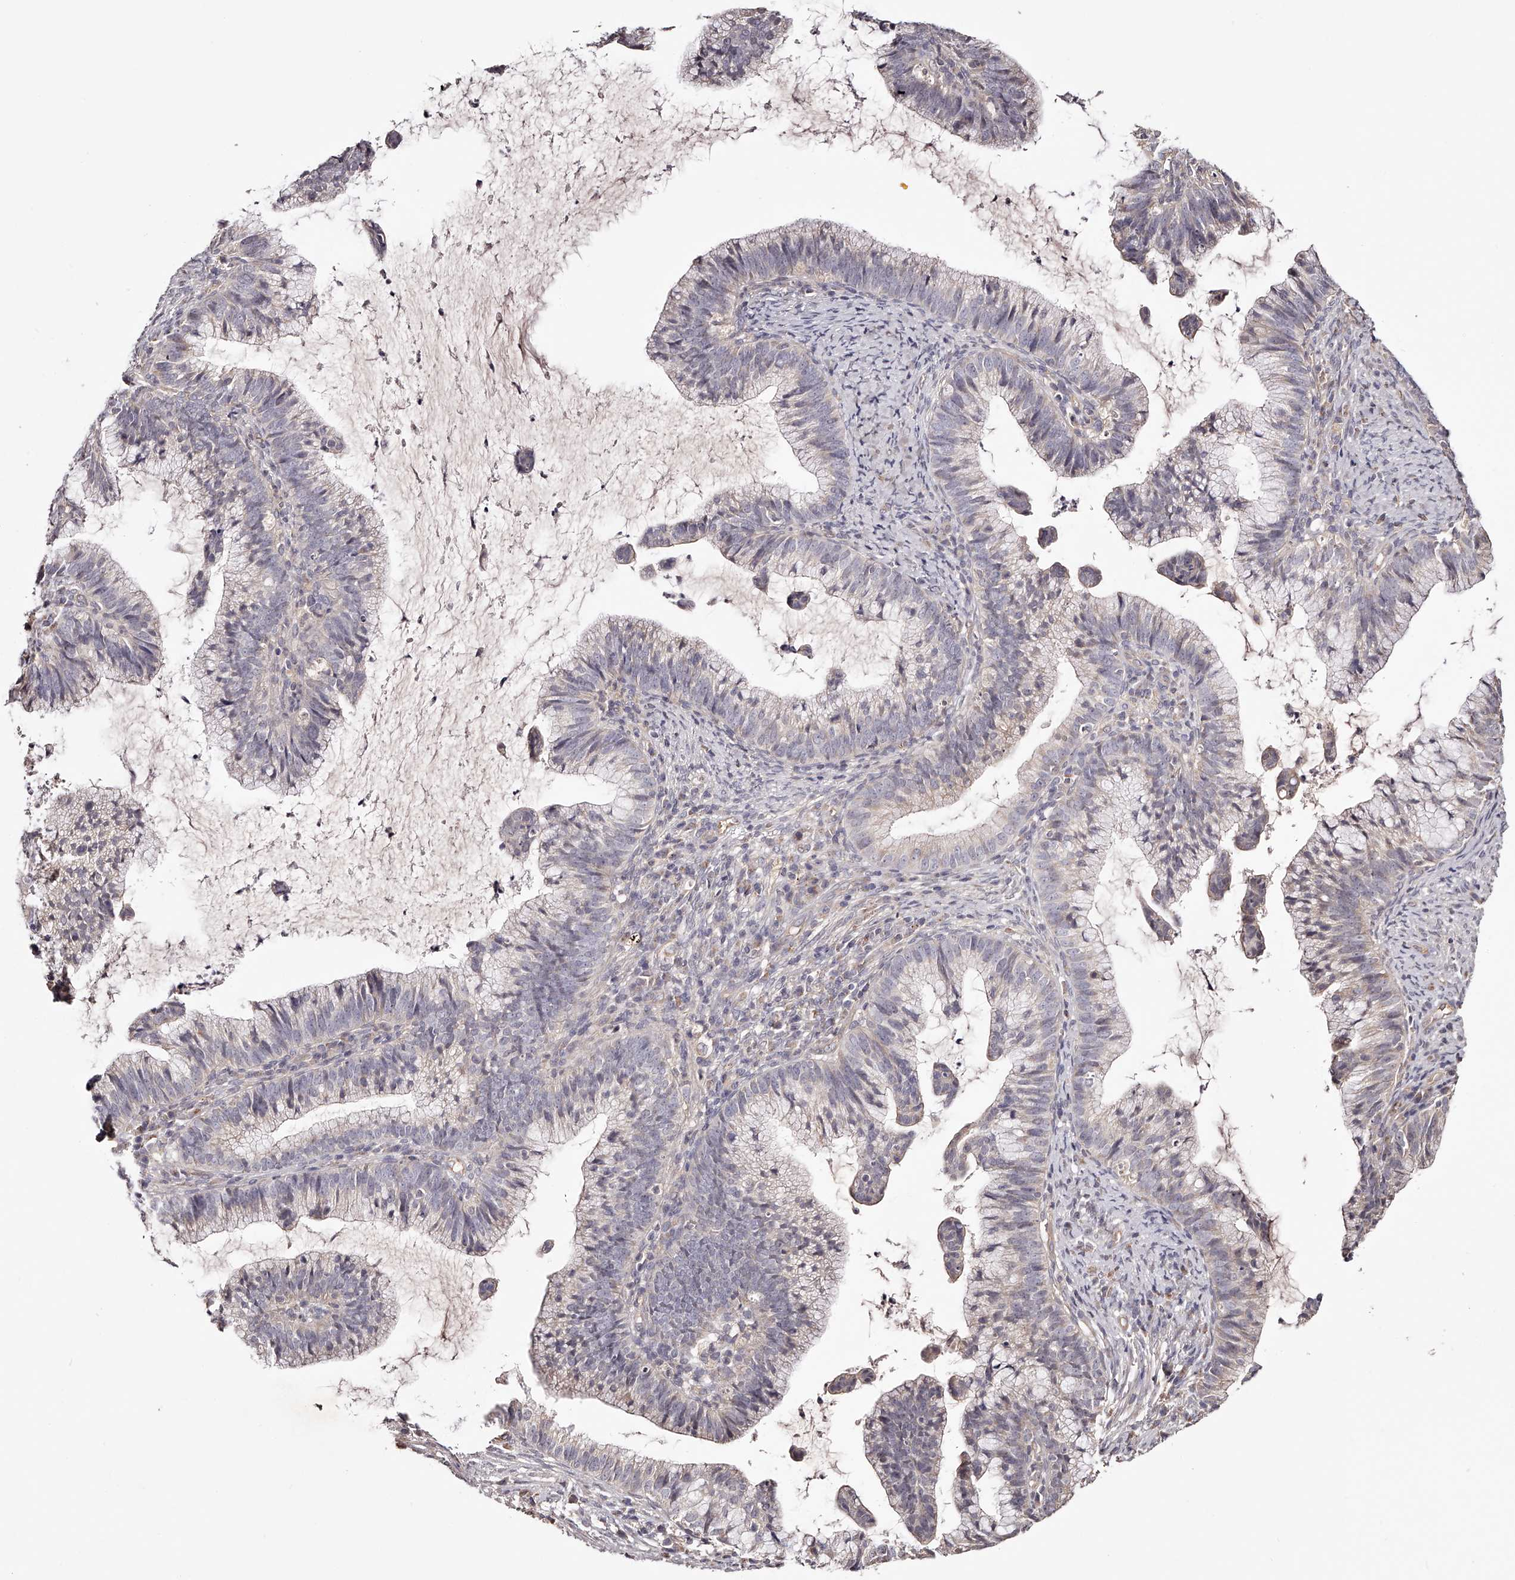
{"staining": {"intensity": "negative", "quantity": "none", "location": "none"}, "tissue": "cervical cancer", "cell_type": "Tumor cells", "image_type": "cancer", "snomed": [{"axis": "morphology", "description": "Adenocarcinoma, NOS"}, {"axis": "topography", "description": "Cervix"}], "caption": "IHC image of neoplastic tissue: human cervical cancer stained with DAB (3,3'-diaminobenzidine) demonstrates no significant protein staining in tumor cells.", "gene": "USP21", "patient": {"sex": "female", "age": 36}}